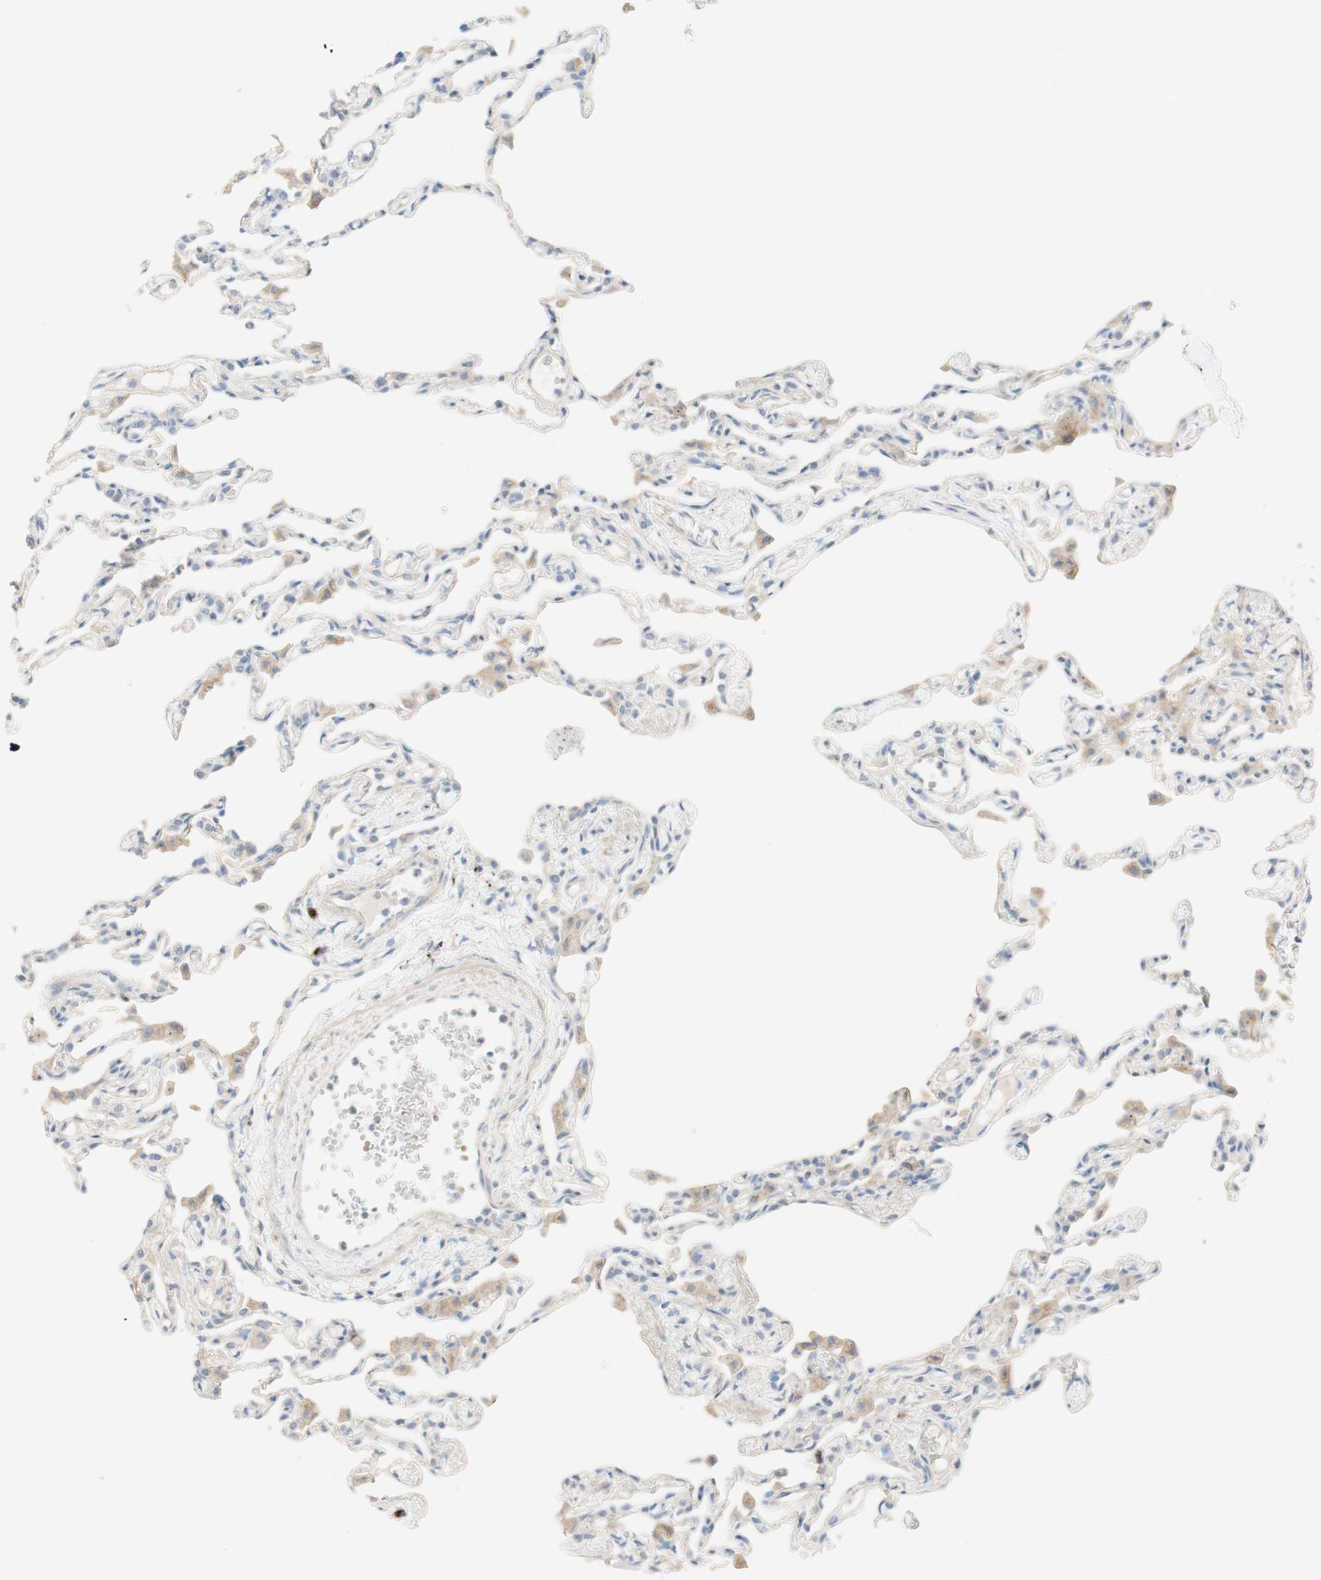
{"staining": {"intensity": "negative", "quantity": "none", "location": "none"}, "tissue": "lung", "cell_type": "Alveolar cells", "image_type": "normal", "snomed": [{"axis": "morphology", "description": "Normal tissue, NOS"}, {"axis": "topography", "description": "Lung"}], "caption": "This image is of normal lung stained with IHC to label a protein in brown with the nuclei are counter-stained blue. There is no positivity in alveolar cells. The staining is performed using DAB brown chromogen with nuclei counter-stained in using hematoxylin.", "gene": "MANEA", "patient": {"sex": "female", "age": 49}}